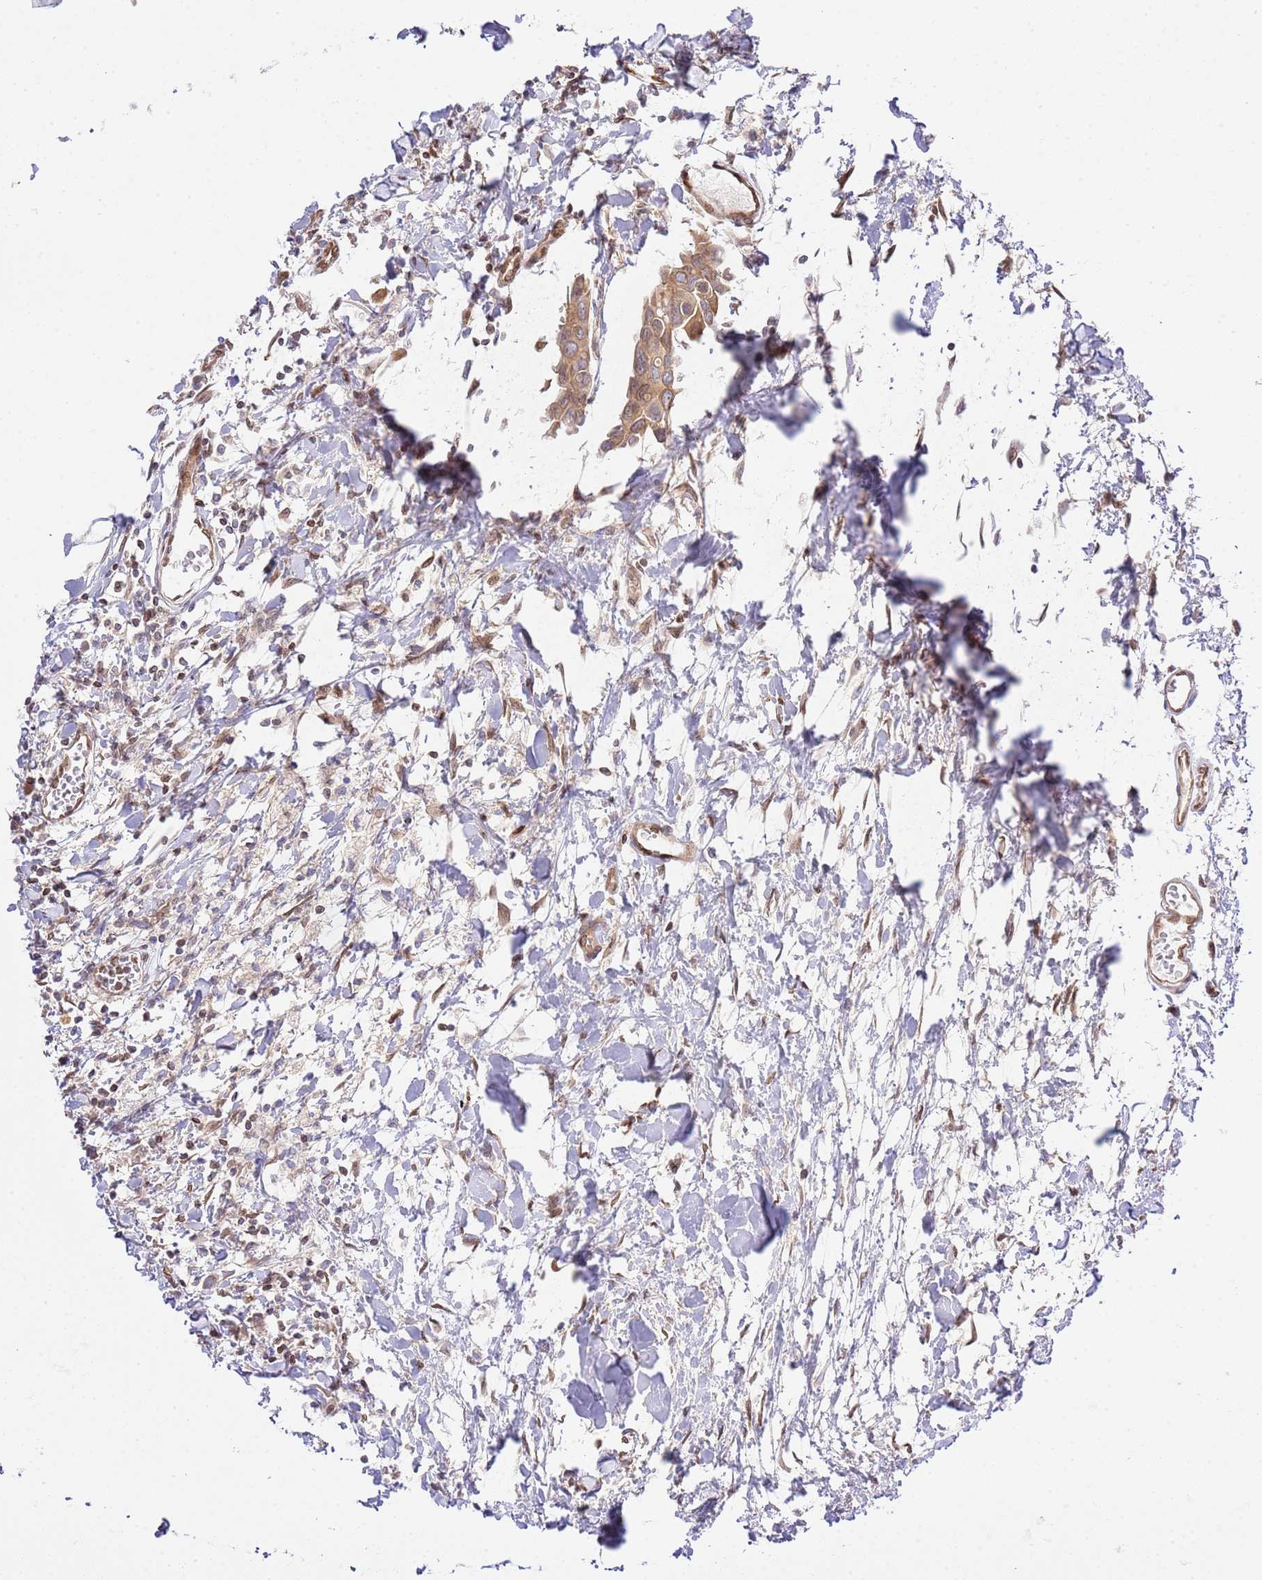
{"staining": {"intensity": "moderate", "quantity": ">75%", "location": "cytoplasmic/membranous"}, "tissue": "breast cancer", "cell_type": "Tumor cells", "image_type": "cancer", "snomed": [{"axis": "morphology", "description": "Duct carcinoma"}, {"axis": "topography", "description": "Breast"}], "caption": "A histopathology image of breast infiltrating ductal carcinoma stained for a protein reveals moderate cytoplasmic/membranous brown staining in tumor cells.", "gene": "TRIM37", "patient": {"sex": "female", "age": 41}}